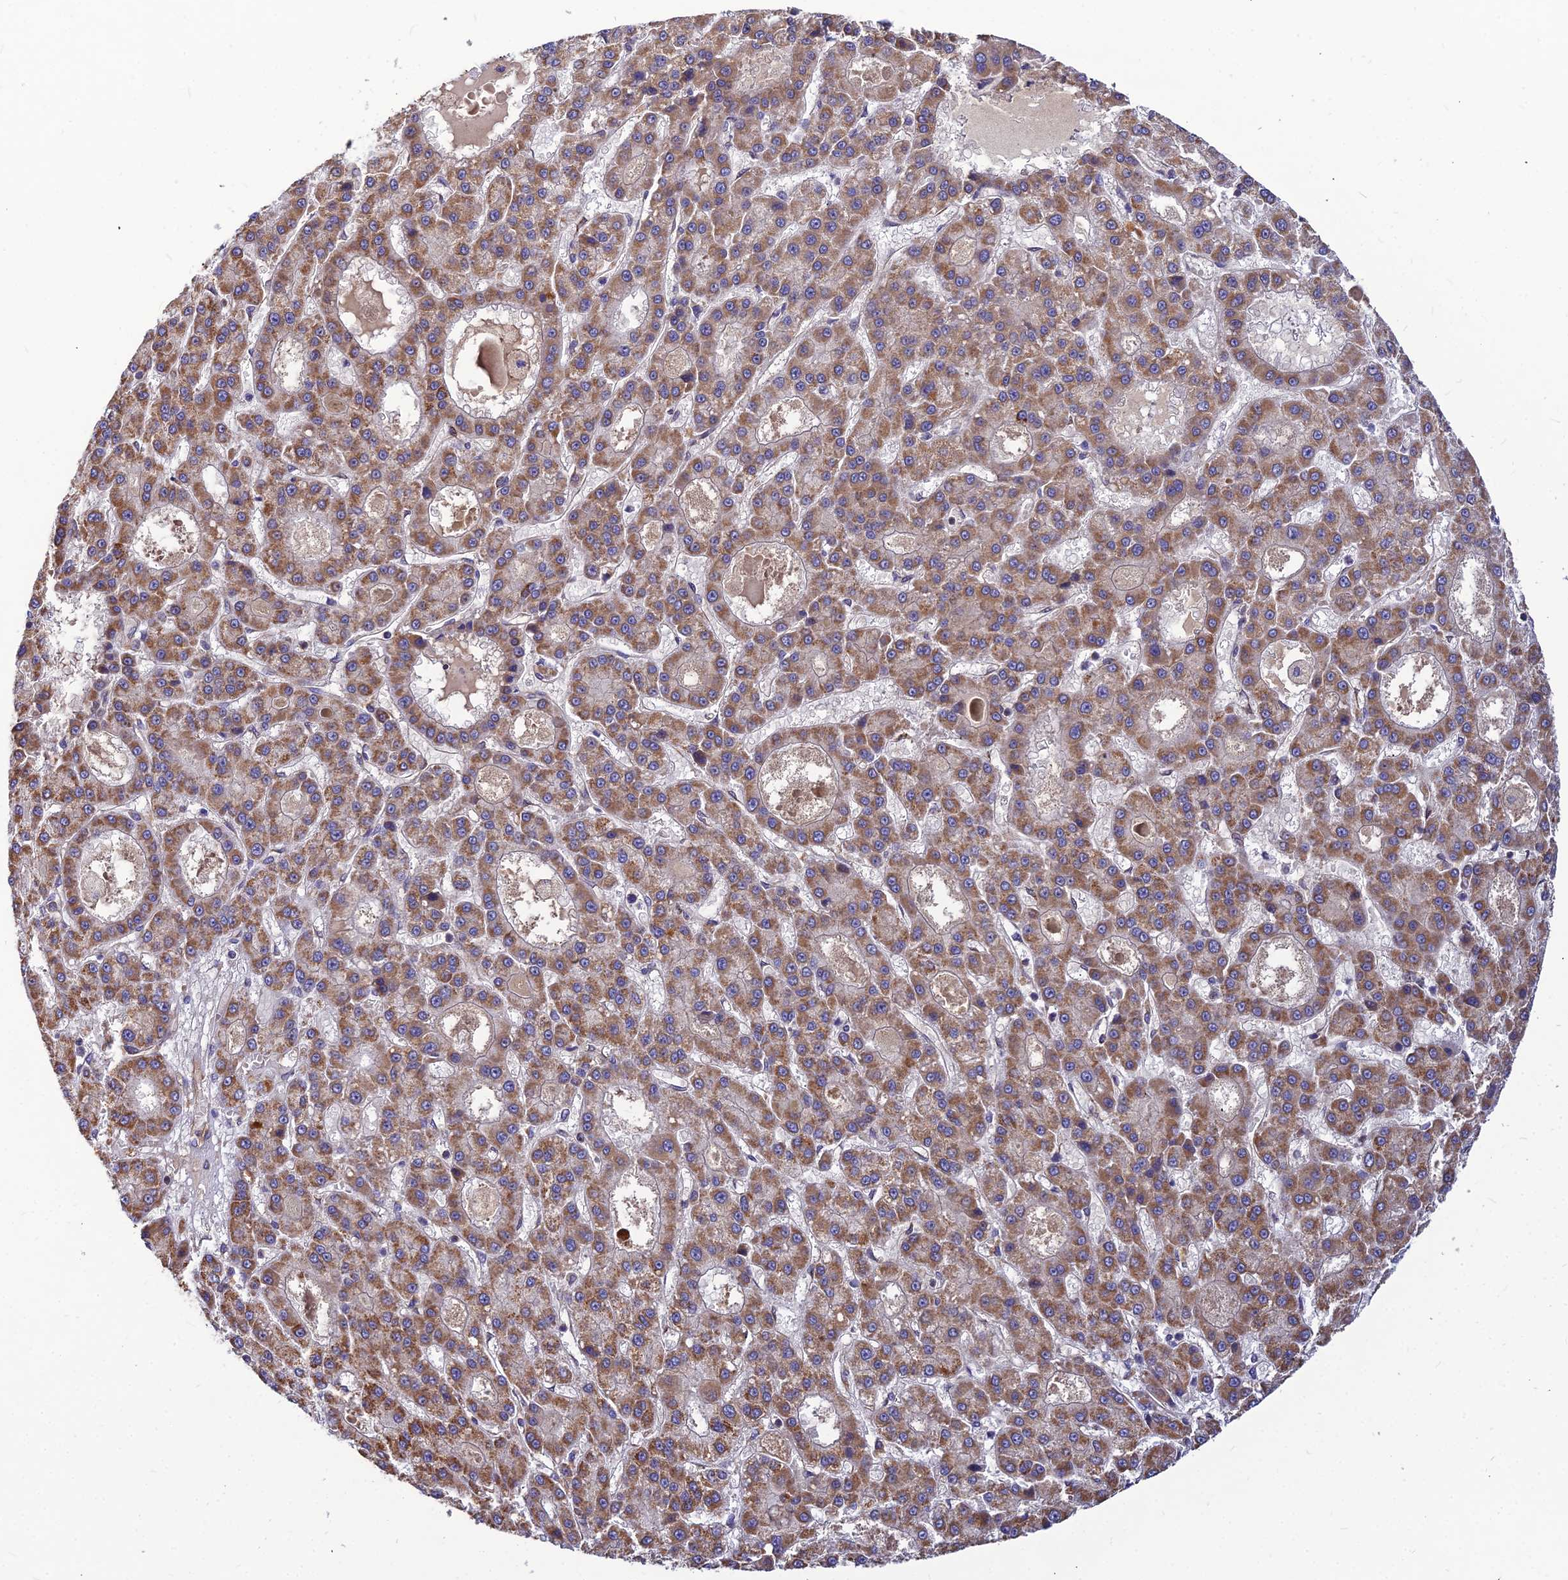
{"staining": {"intensity": "moderate", "quantity": ">75%", "location": "cytoplasmic/membranous"}, "tissue": "liver cancer", "cell_type": "Tumor cells", "image_type": "cancer", "snomed": [{"axis": "morphology", "description": "Carcinoma, Hepatocellular, NOS"}, {"axis": "topography", "description": "Liver"}], "caption": "A photomicrograph showing moderate cytoplasmic/membranous staining in approximately >75% of tumor cells in liver hepatocellular carcinoma, as visualized by brown immunohistochemical staining.", "gene": "ASPHD1", "patient": {"sex": "male", "age": 70}}